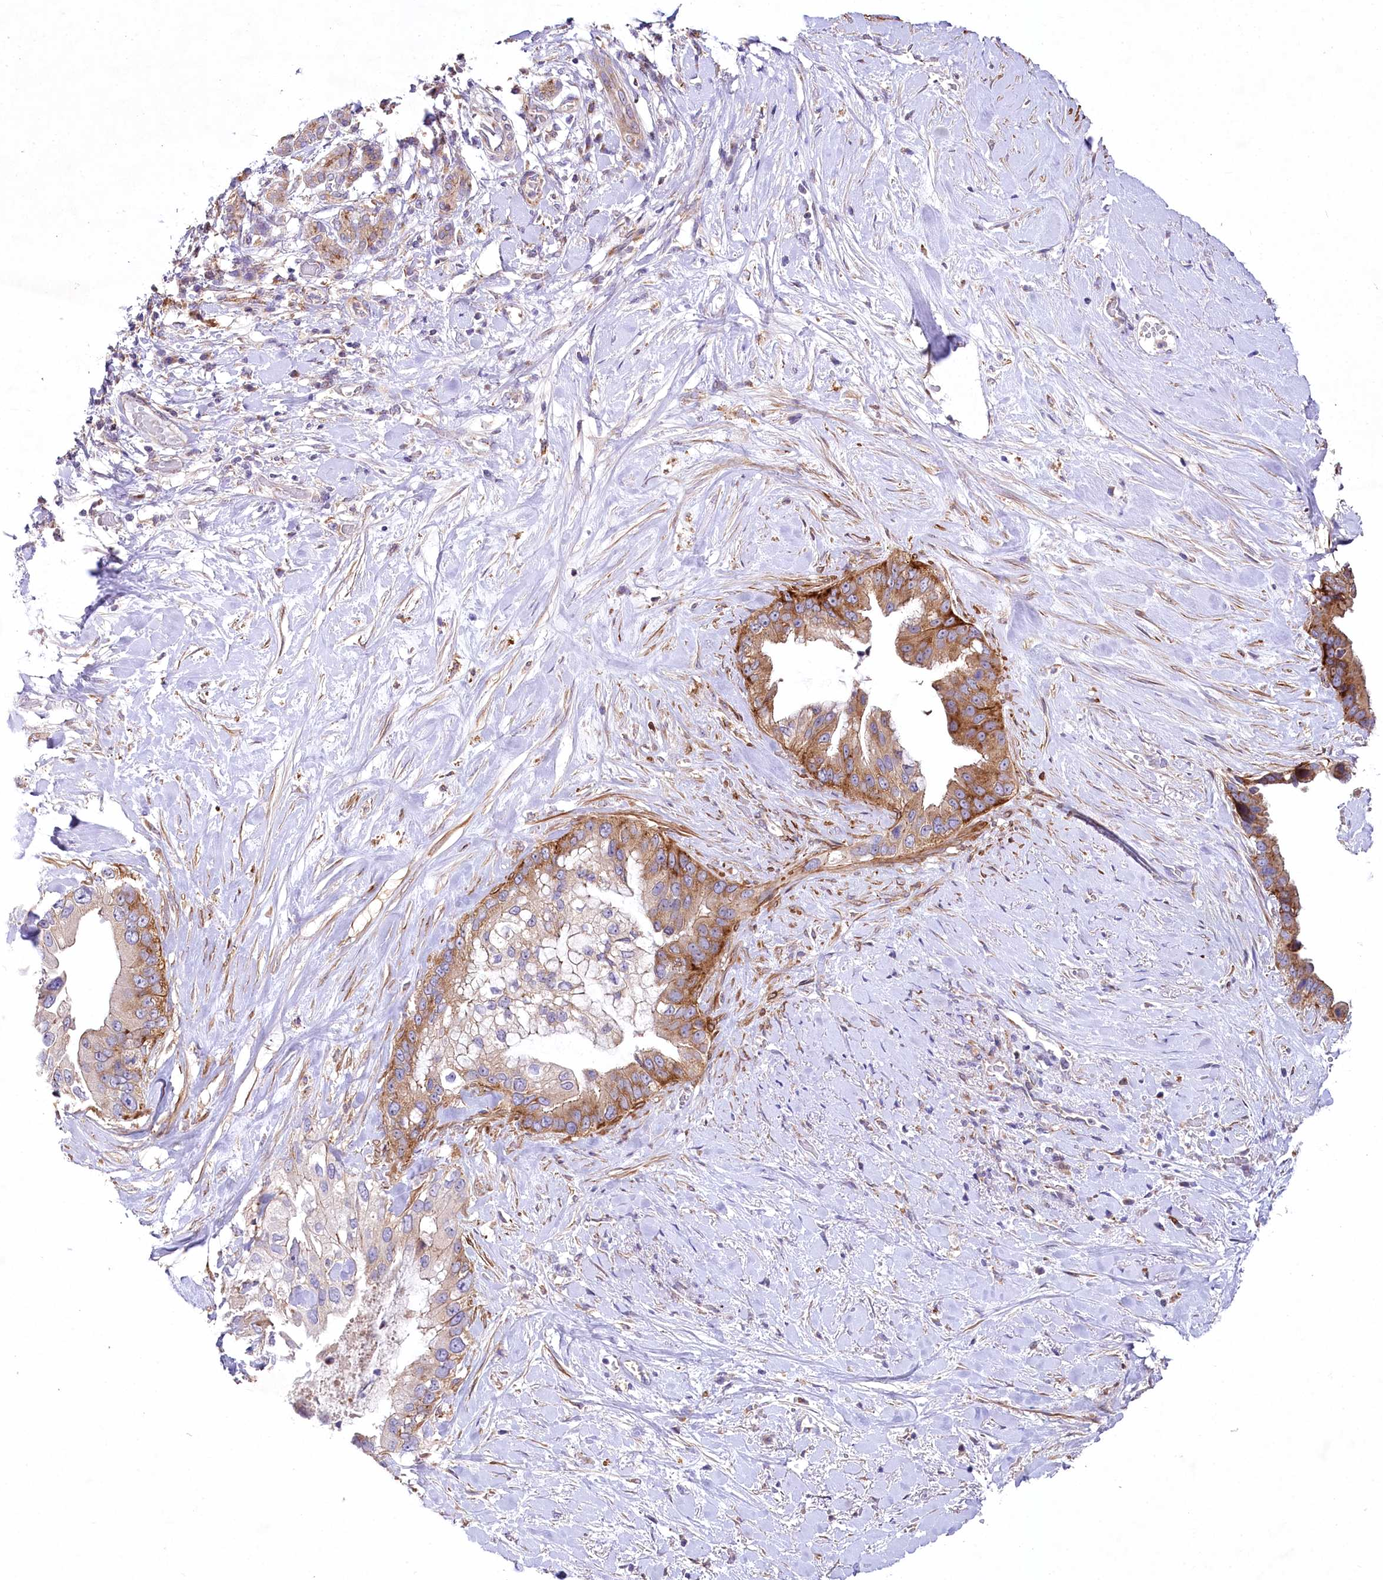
{"staining": {"intensity": "moderate", "quantity": ">75%", "location": "cytoplasmic/membranous"}, "tissue": "pancreatic cancer", "cell_type": "Tumor cells", "image_type": "cancer", "snomed": [{"axis": "morphology", "description": "Inflammation, NOS"}, {"axis": "morphology", "description": "Adenocarcinoma, NOS"}, {"axis": "topography", "description": "Pancreas"}], "caption": "Adenocarcinoma (pancreatic) tissue displays moderate cytoplasmic/membranous expression in about >75% of tumor cells, visualized by immunohistochemistry. The staining is performed using DAB brown chromogen to label protein expression. The nuclei are counter-stained blue using hematoxylin.", "gene": "STX6", "patient": {"sex": "female", "age": 56}}